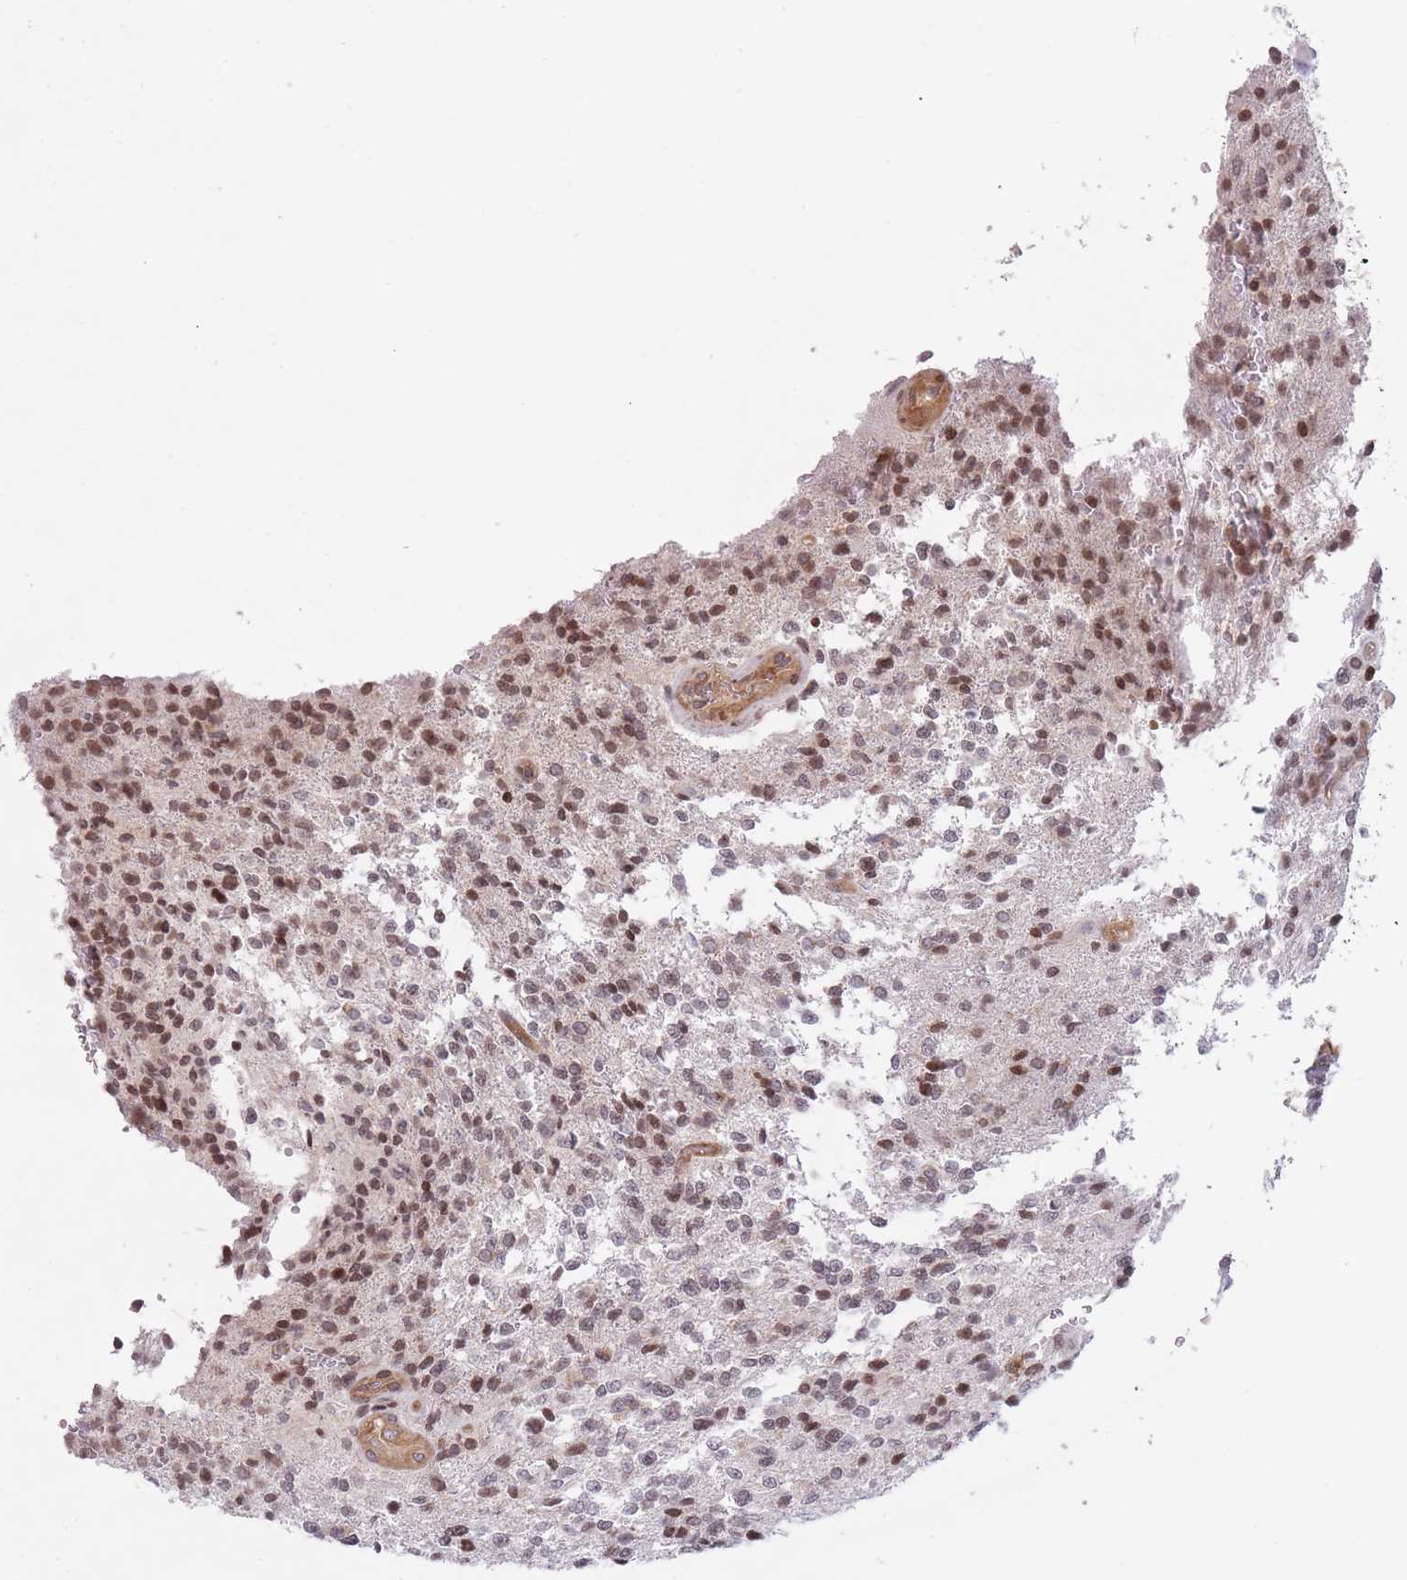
{"staining": {"intensity": "moderate", "quantity": ">75%", "location": "nuclear"}, "tissue": "glioma", "cell_type": "Tumor cells", "image_type": "cancer", "snomed": [{"axis": "morphology", "description": "Glioma, malignant, High grade"}, {"axis": "topography", "description": "Brain"}], "caption": "Immunohistochemical staining of human glioma reveals medium levels of moderate nuclear staining in about >75% of tumor cells. (DAB (3,3'-diaminobenzidine) IHC, brown staining for protein, blue staining for nuclei).", "gene": "SLC35F5", "patient": {"sex": "male", "age": 56}}